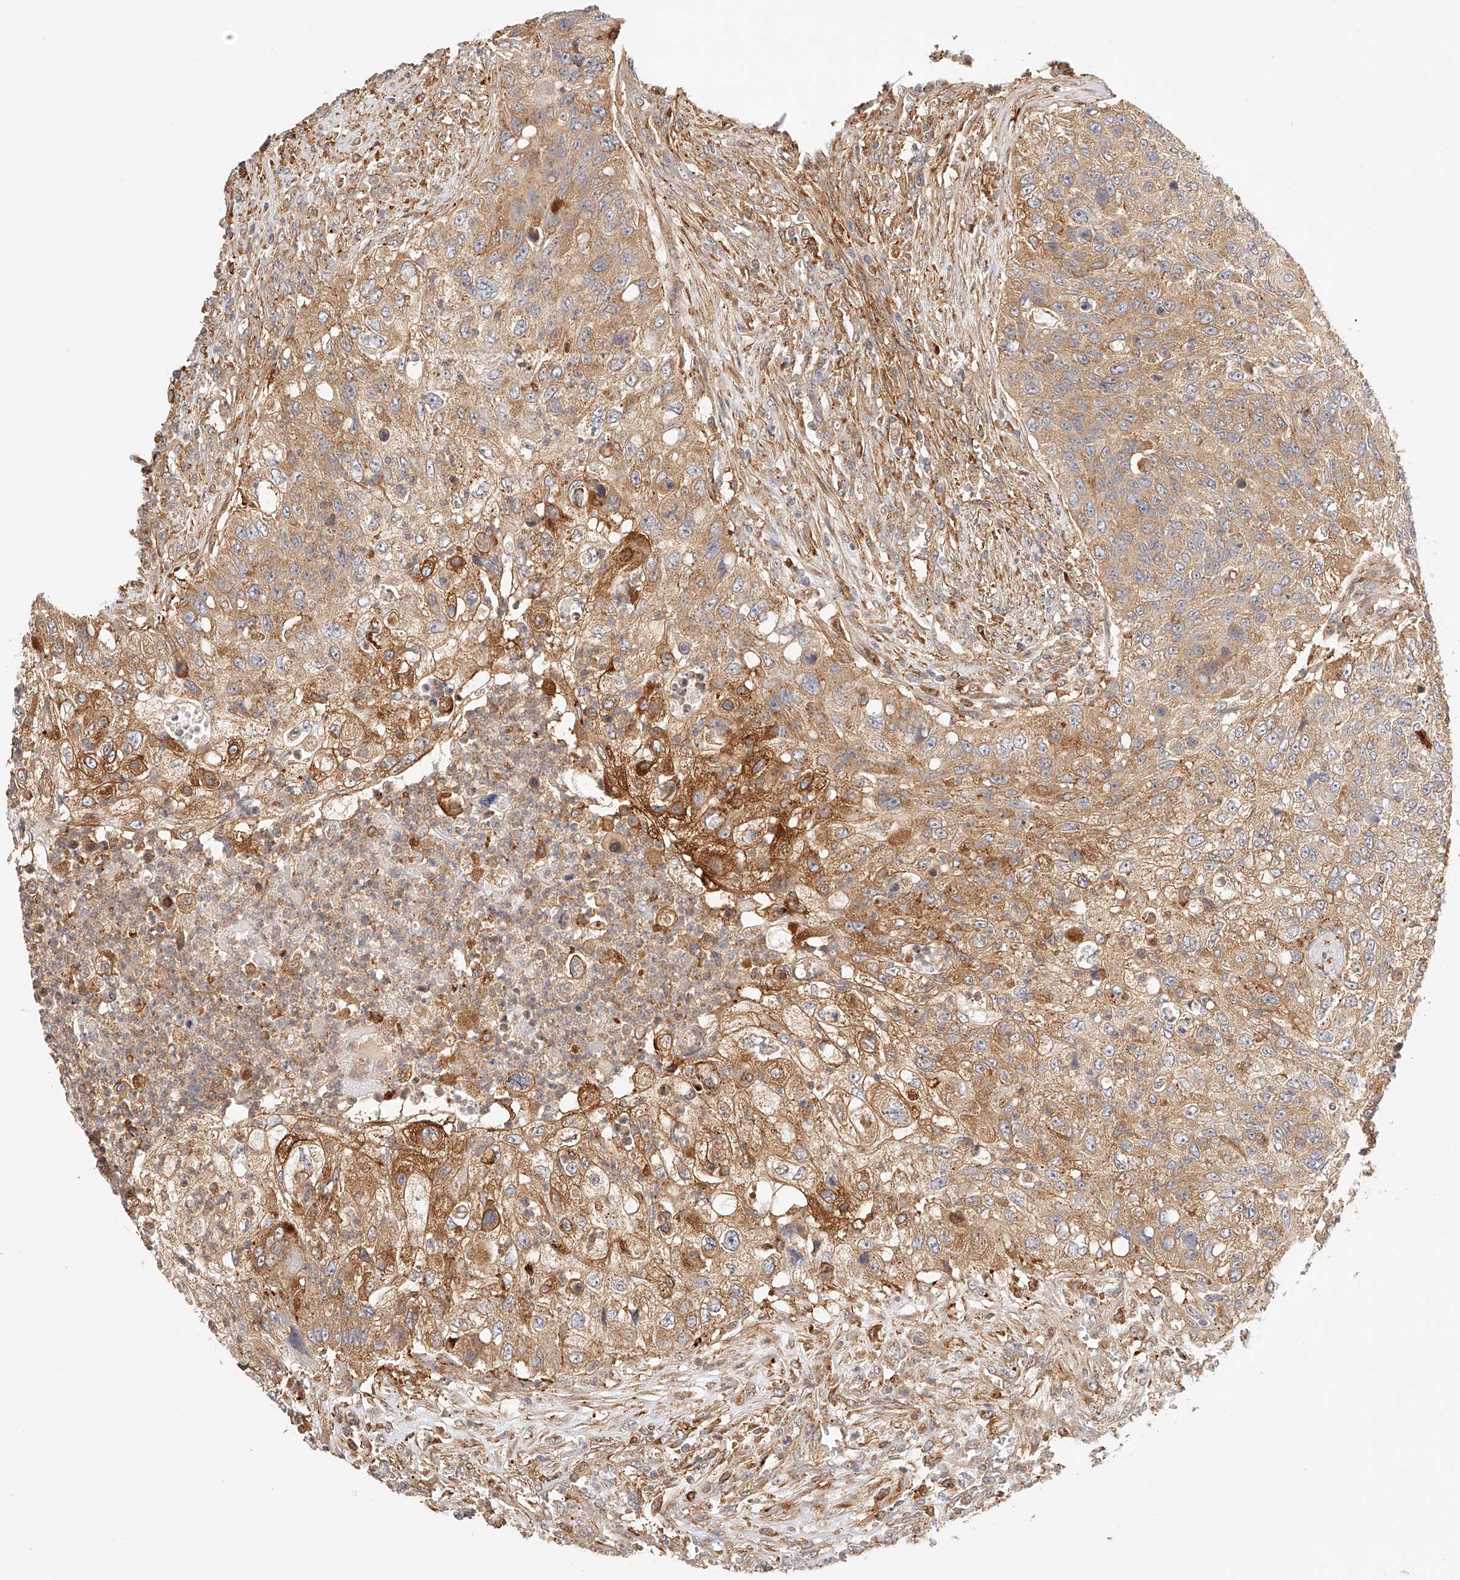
{"staining": {"intensity": "moderate", "quantity": ">75%", "location": "cytoplasmic/membranous"}, "tissue": "urothelial cancer", "cell_type": "Tumor cells", "image_type": "cancer", "snomed": [{"axis": "morphology", "description": "Urothelial carcinoma, High grade"}, {"axis": "topography", "description": "Urinary bladder"}], "caption": "Moderate cytoplasmic/membranous positivity is identified in about >75% of tumor cells in urothelial carcinoma (high-grade). The protein is shown in brown color, while the nuclei are stained blue.", "gene": "SYNC", "patient": {"sex": "female", "age": 60}}